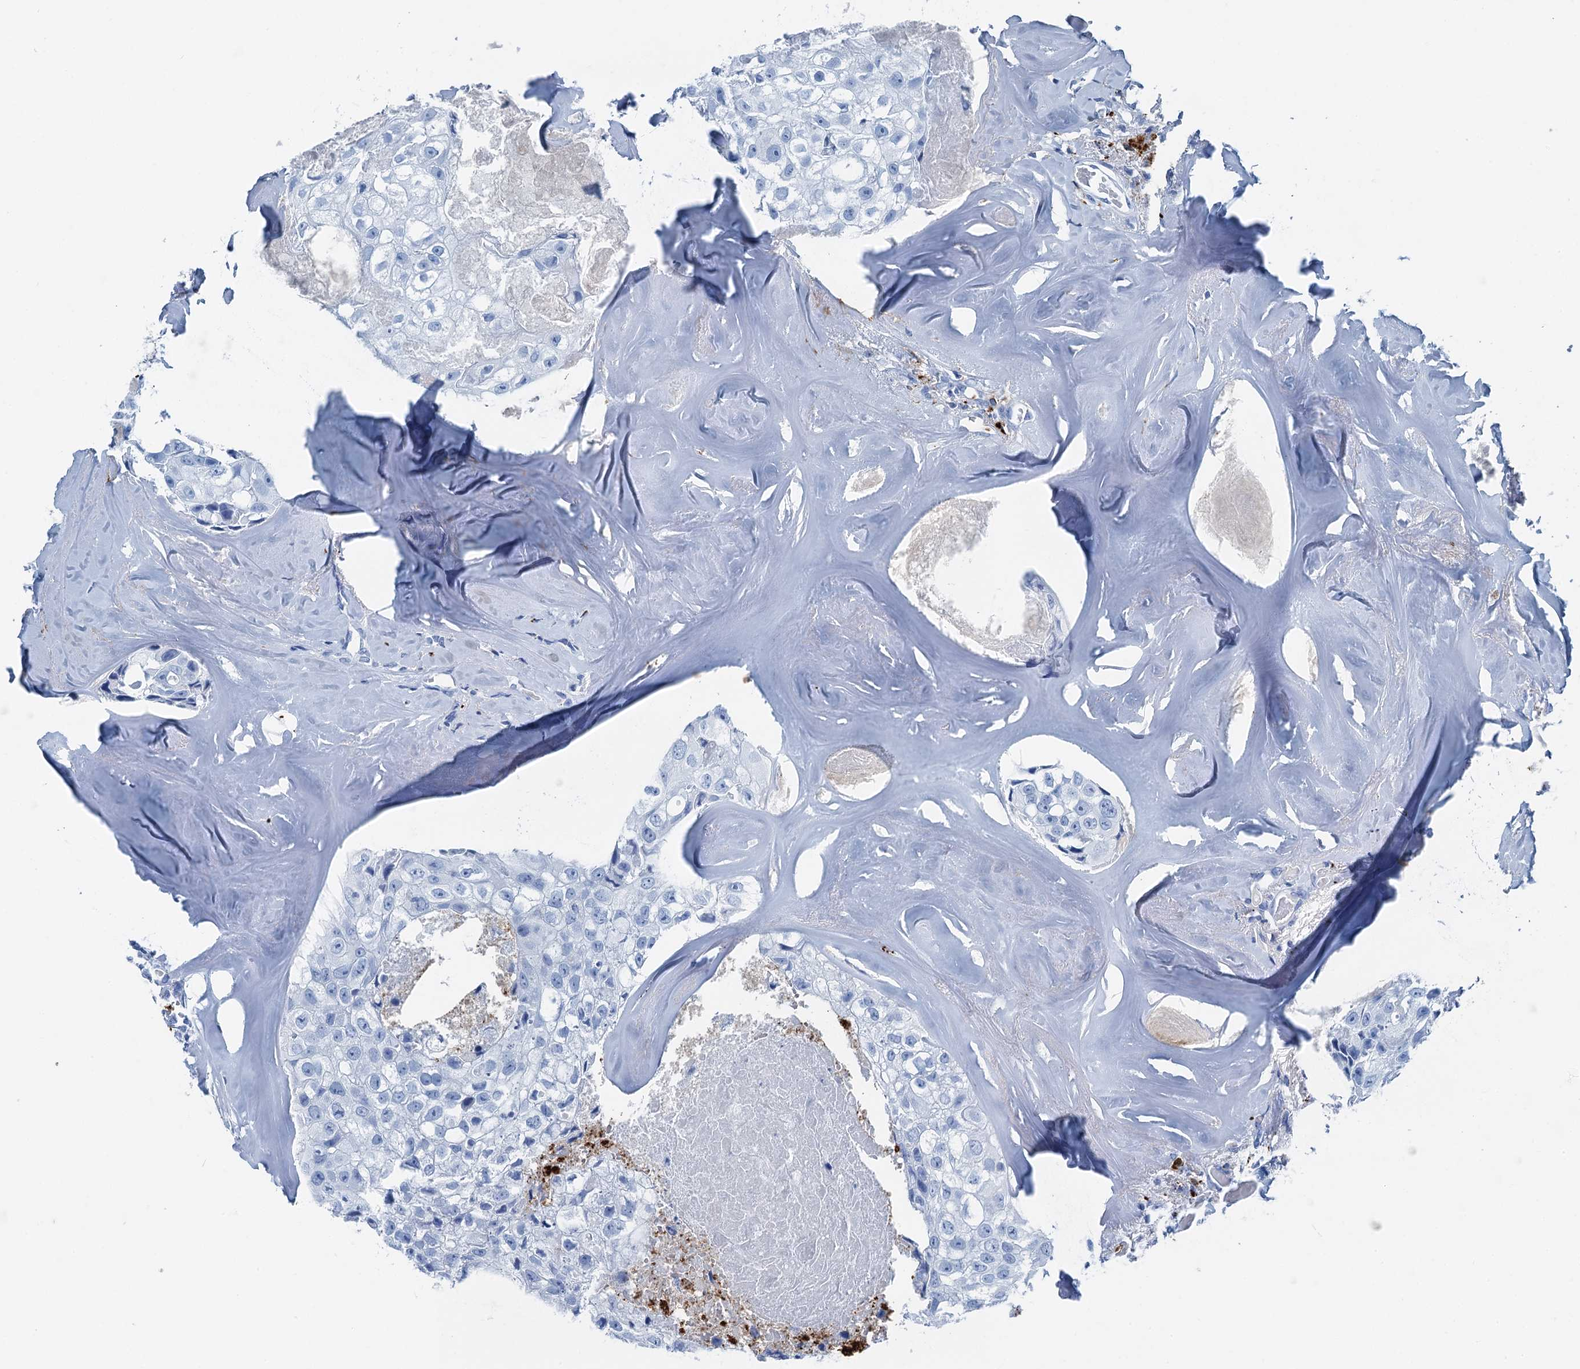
{"staining": {"intensity": "negative", "quantity": "none", "location": "none"}, "tissue": "head and neck cancer", "cell_type": "Tumor cells", "image_type": "cancer", "snomed": [{"axis": "morphology", "description": "Adenocarcinoma, NOS"}, {"axis": "morphology", "description": "Adenocarcinoma, metastatic, NOS"}, {"axis": "topography", "description": "Head-Neck"}], "caption": "This image is of head and neck adenocarcinoma stained with immunohistochemistry to label a protein in brown with the nuclei are counter-stained blue. There is no staining in tumor cells.", "gene": "PLAC8", "patient": {"sex": "male", "age": 75}}